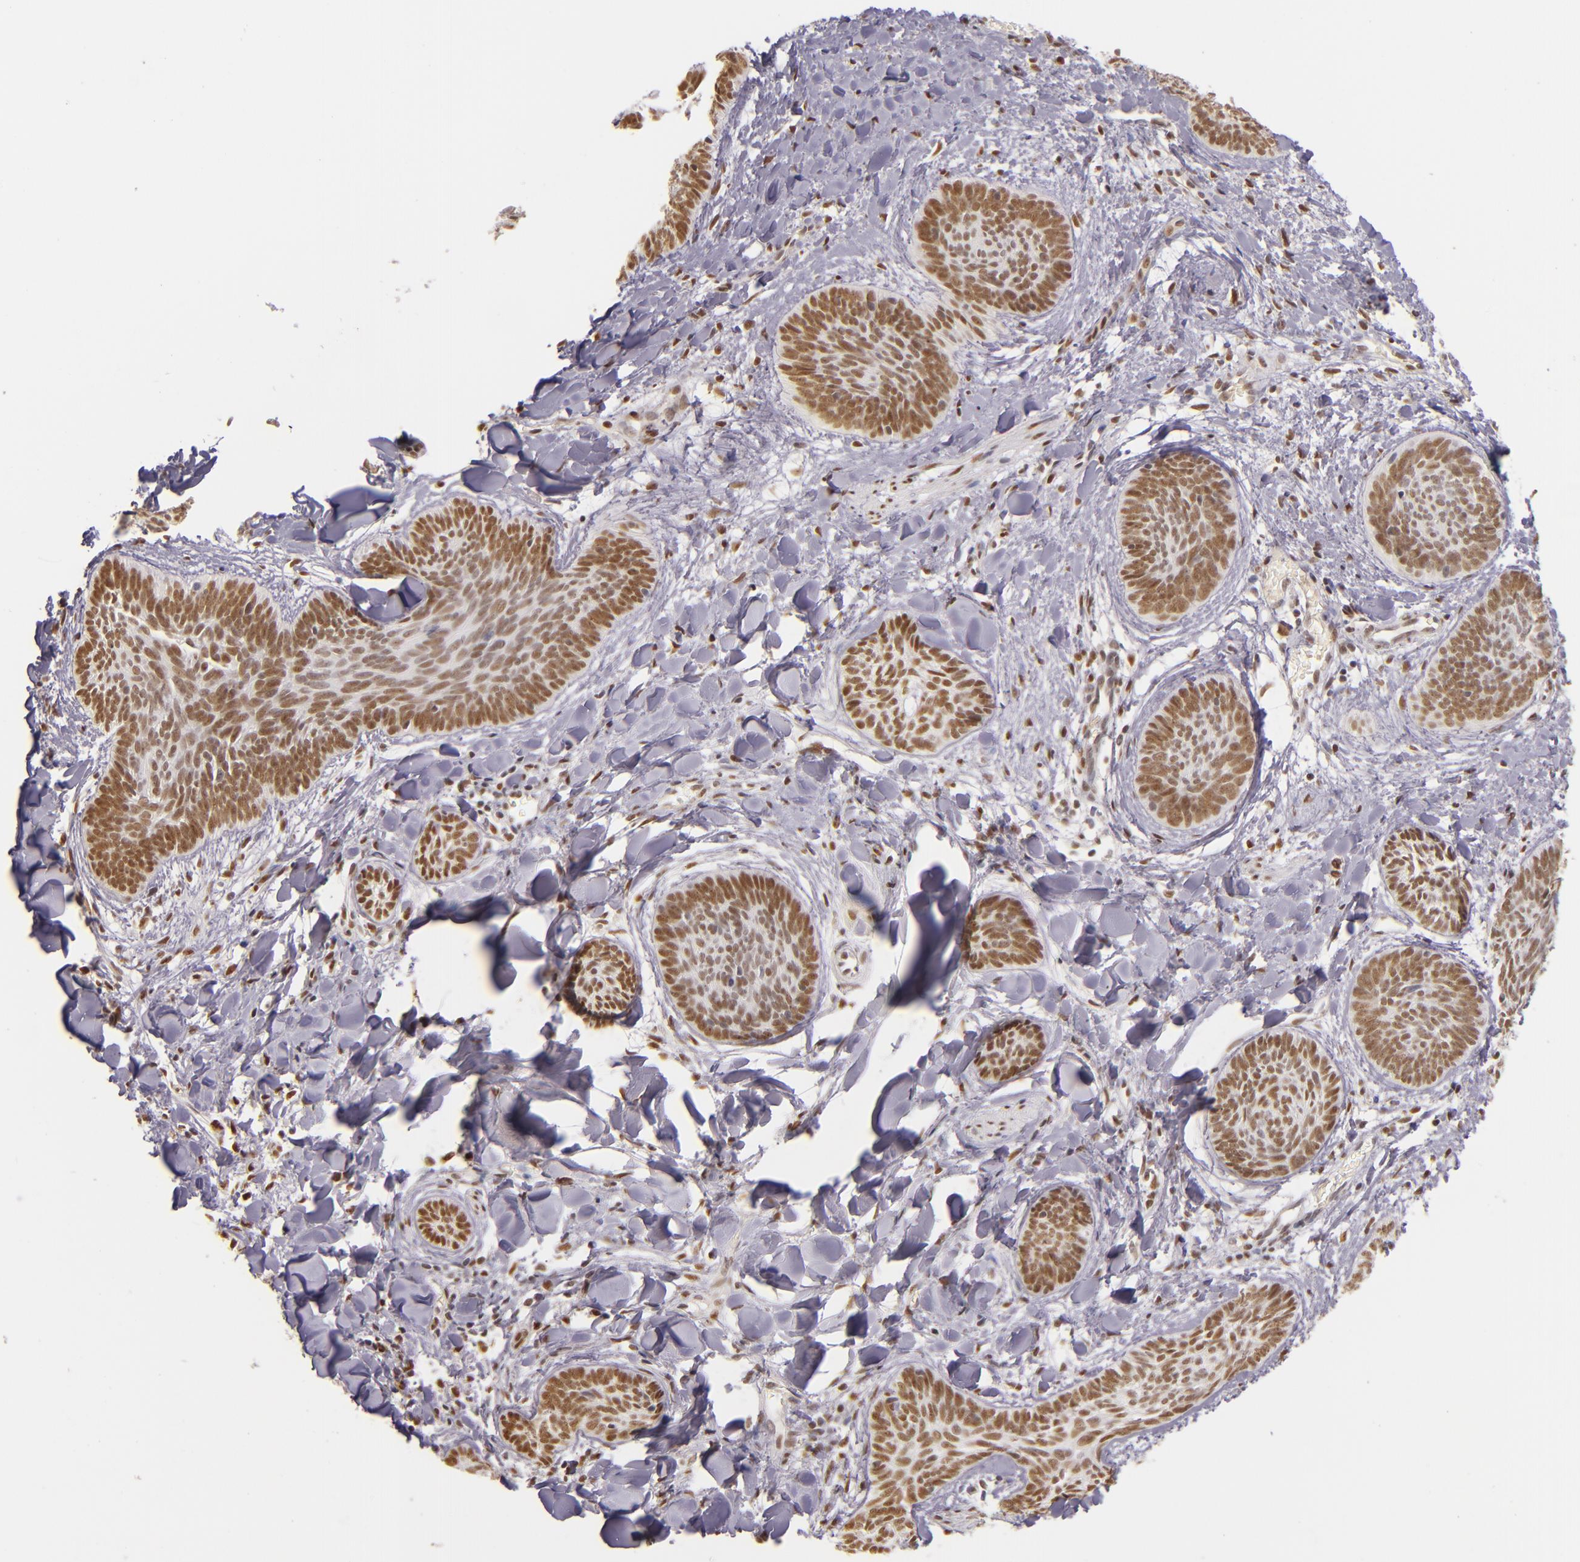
{"staining": {"intensity": "moderate", "quantity": ">75%", "location": "nuclear"}, "tissue": "skin cancer", "cell_type": "Tumor cells", "image_type": "cancer", "snomed": [{"axis": "morphology", "description": "Basal cell carcinoma"}, {"axis": "topography", "description": "Skin"}], "caption": "A medium amount of moderate nuclear expression is identified in about >75% of tumor cells in skin cancer (basal cell carcinoma) tissue.", "gene": "NCOR2", "patient": {"sex": "female", "age": 81}}